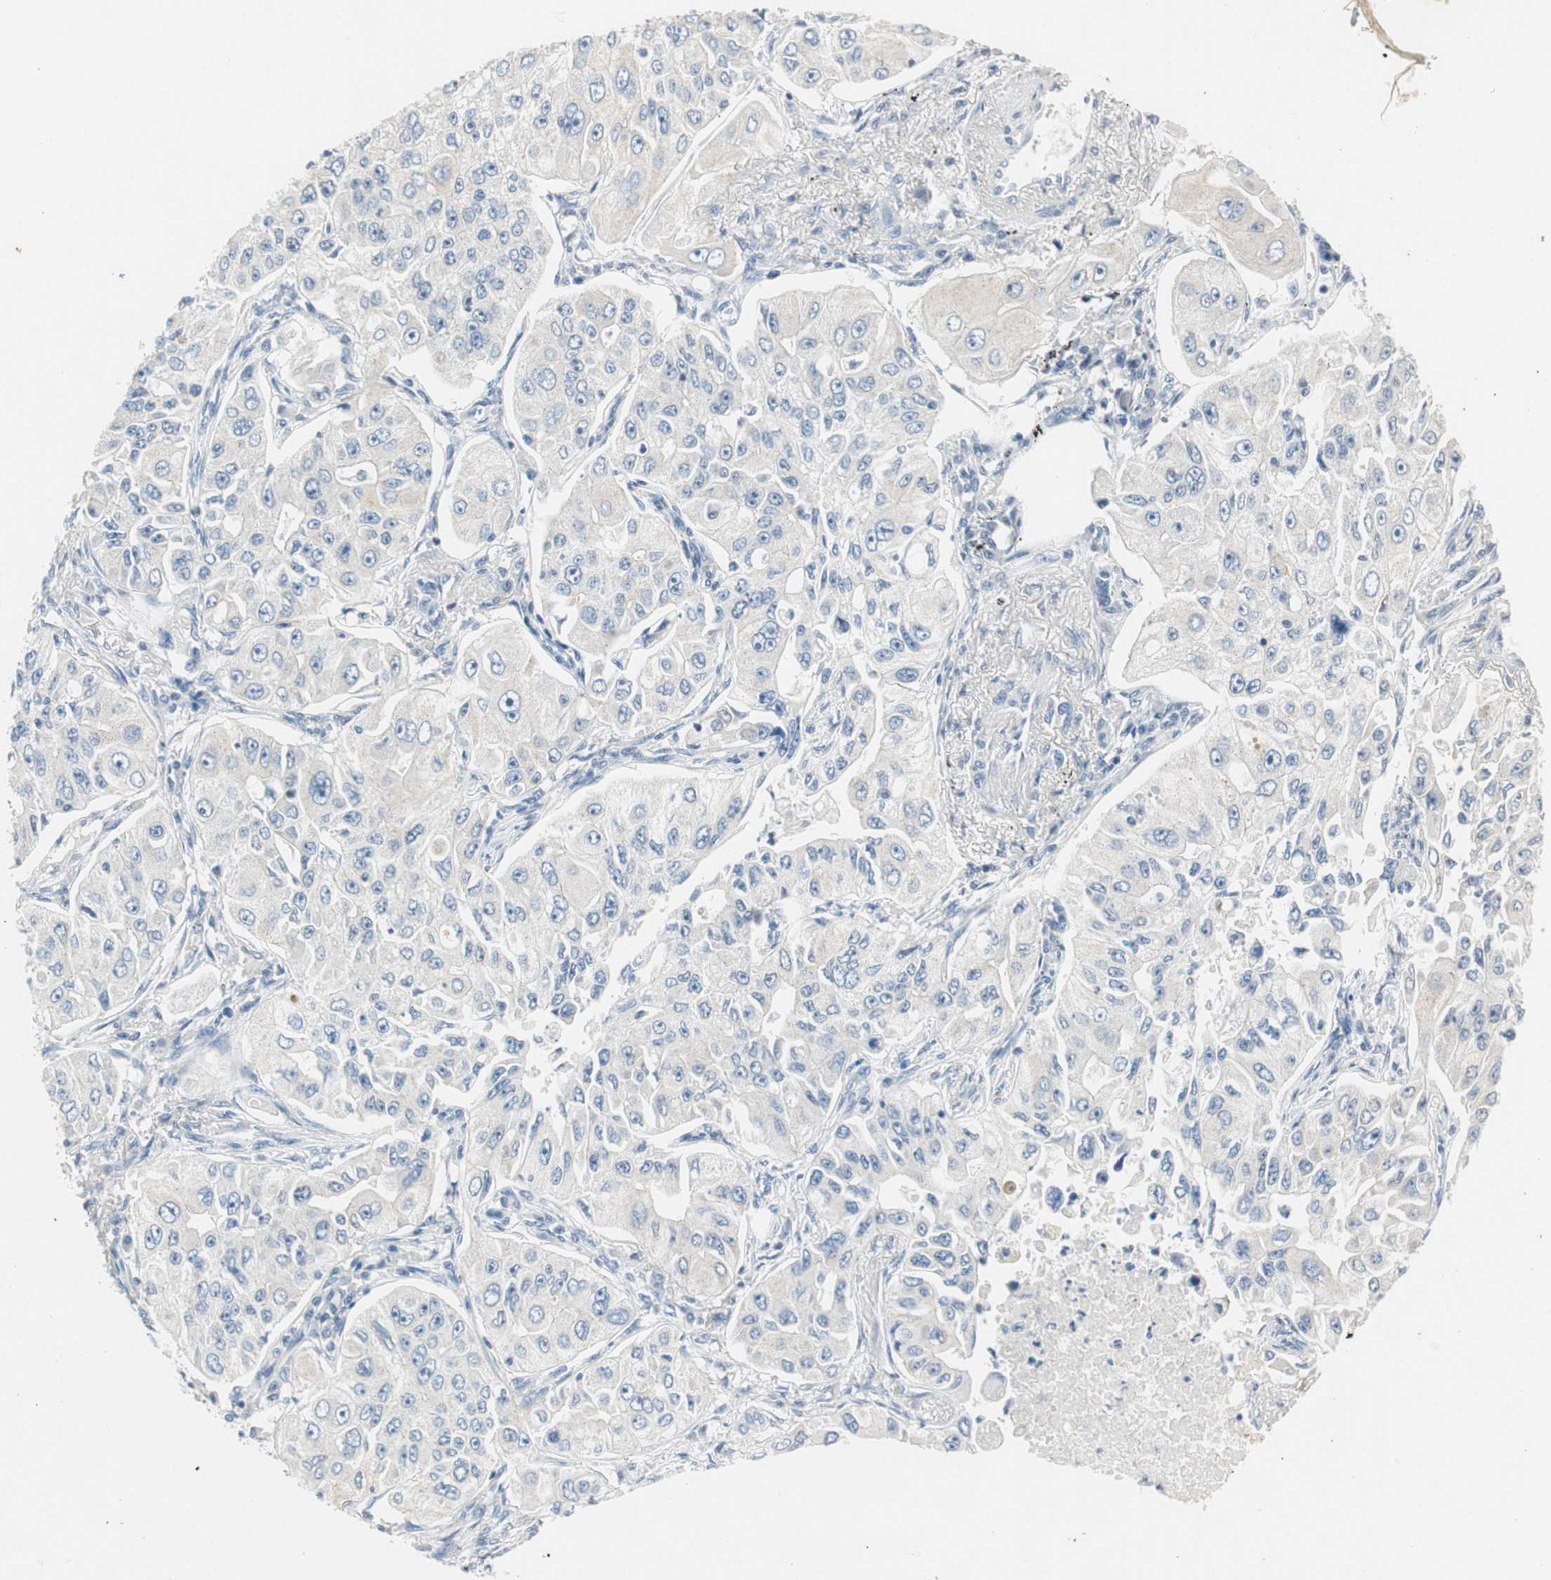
{"staining": {"intensity": "negative", "quantity": "none", "location": "none"}, "tissue": "lung cancer", "cell_type": "Tumor cells", "image_type": "cancer", "snomed": [{"axis": "morphology", "description": "Adenocarcinoma, NOS"}, {"axis": "topography", "description": "Lung"}], "caption": "Tumor cells show no significant expression in adenocarcinoma (lung).", "gene": "LRP2", "patient": {"sex": "male", "age": 84}}